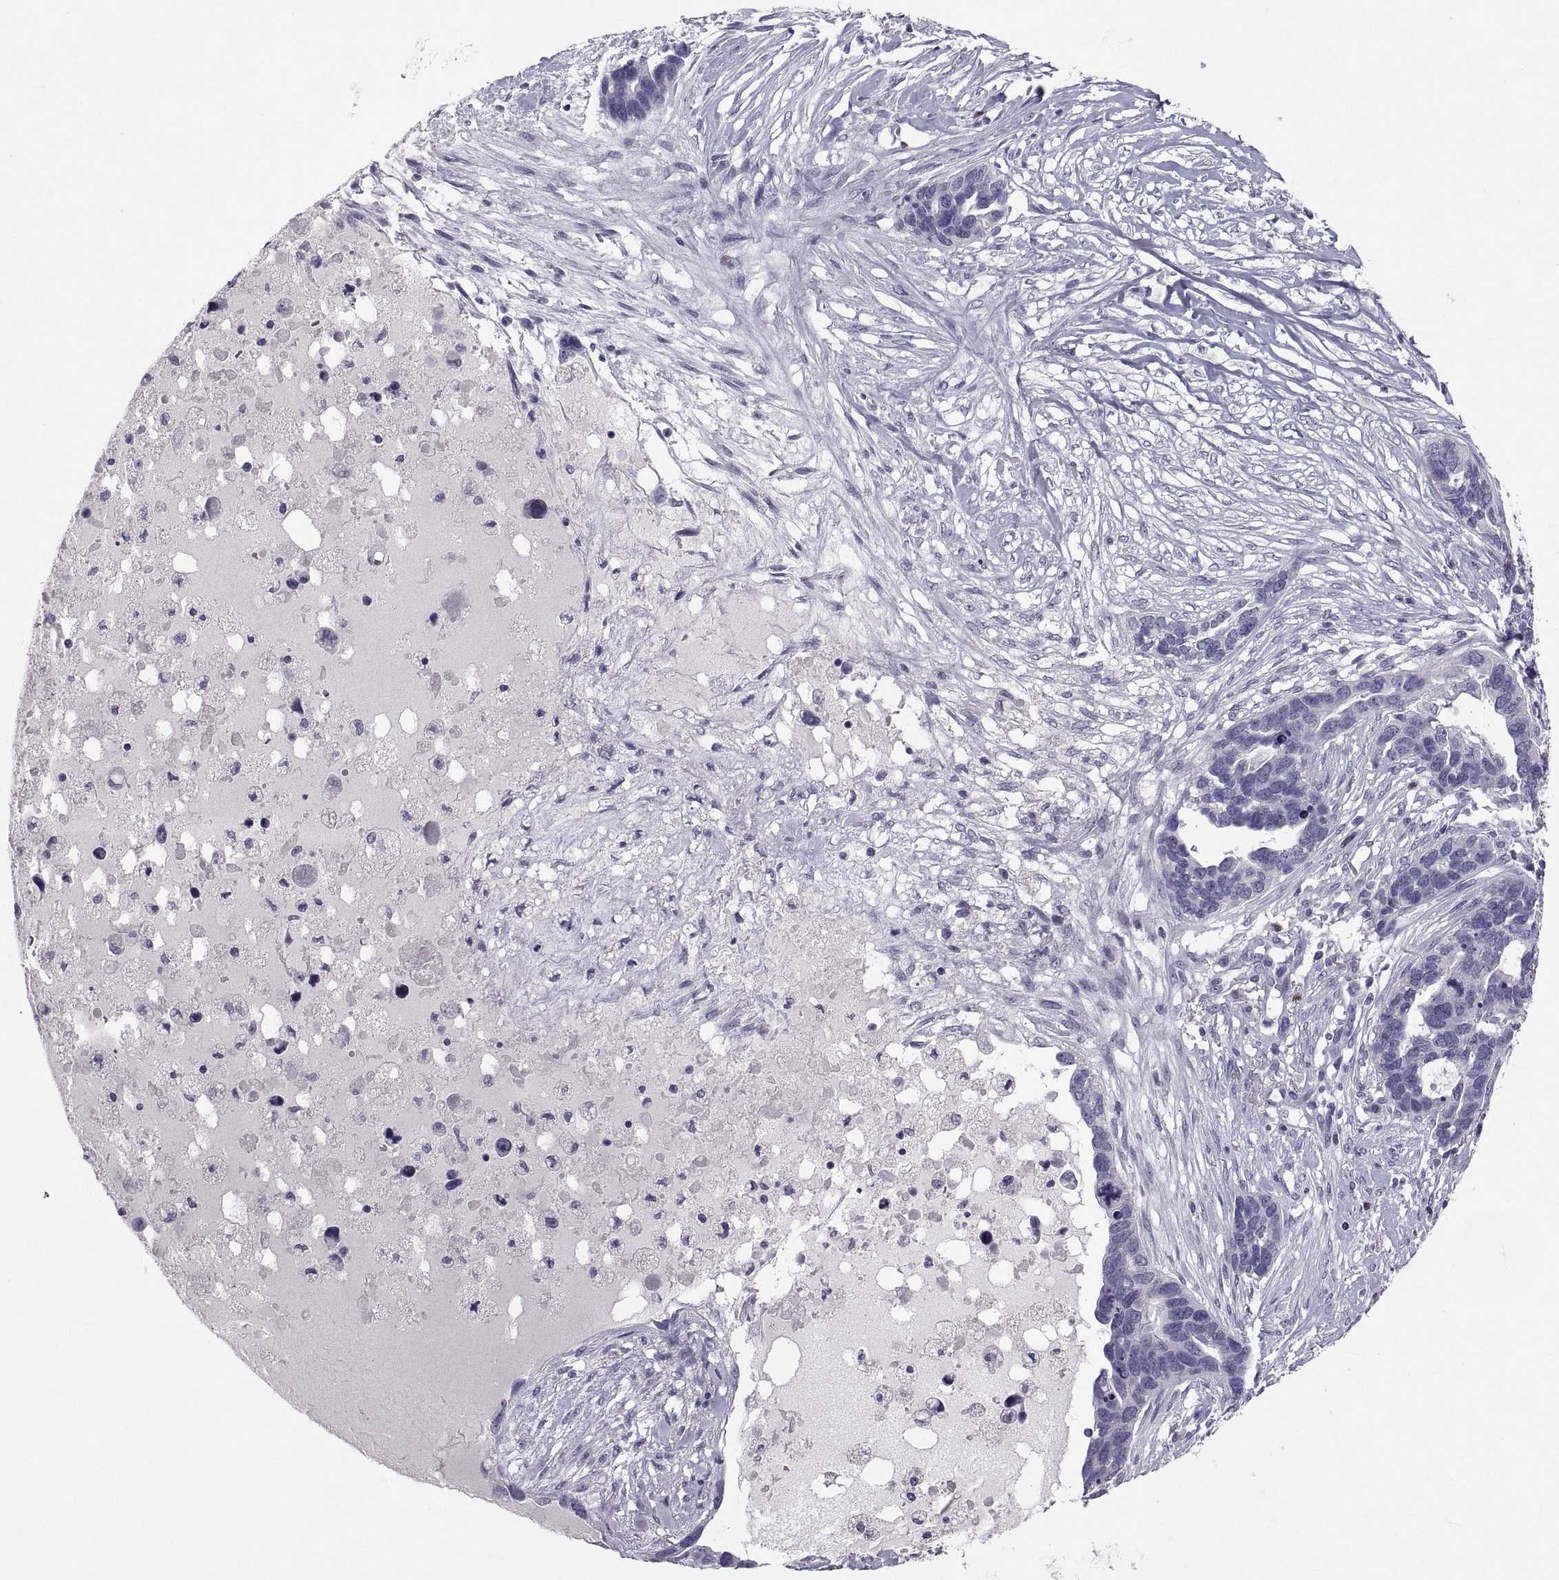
{"staining": {"intensity": "negative", "quantity": "none", "location": "none"}, "tissue": "ovarian cancer", "cell_type": "Tumor cells", "image_type": "cancer", "snomed": [{"axis": "morphology", "description": "Cystadenocarcinoma, serous, NOS"}, {"axis": "topography", "description": "Ovary"}], "caption": "Human ovarian serous cystadenocarcinoma stained for a protein using IHC shows no positivity in tumor cells.", "gene": "SOX21", "patient": {"sex": "female", "age": 54}}